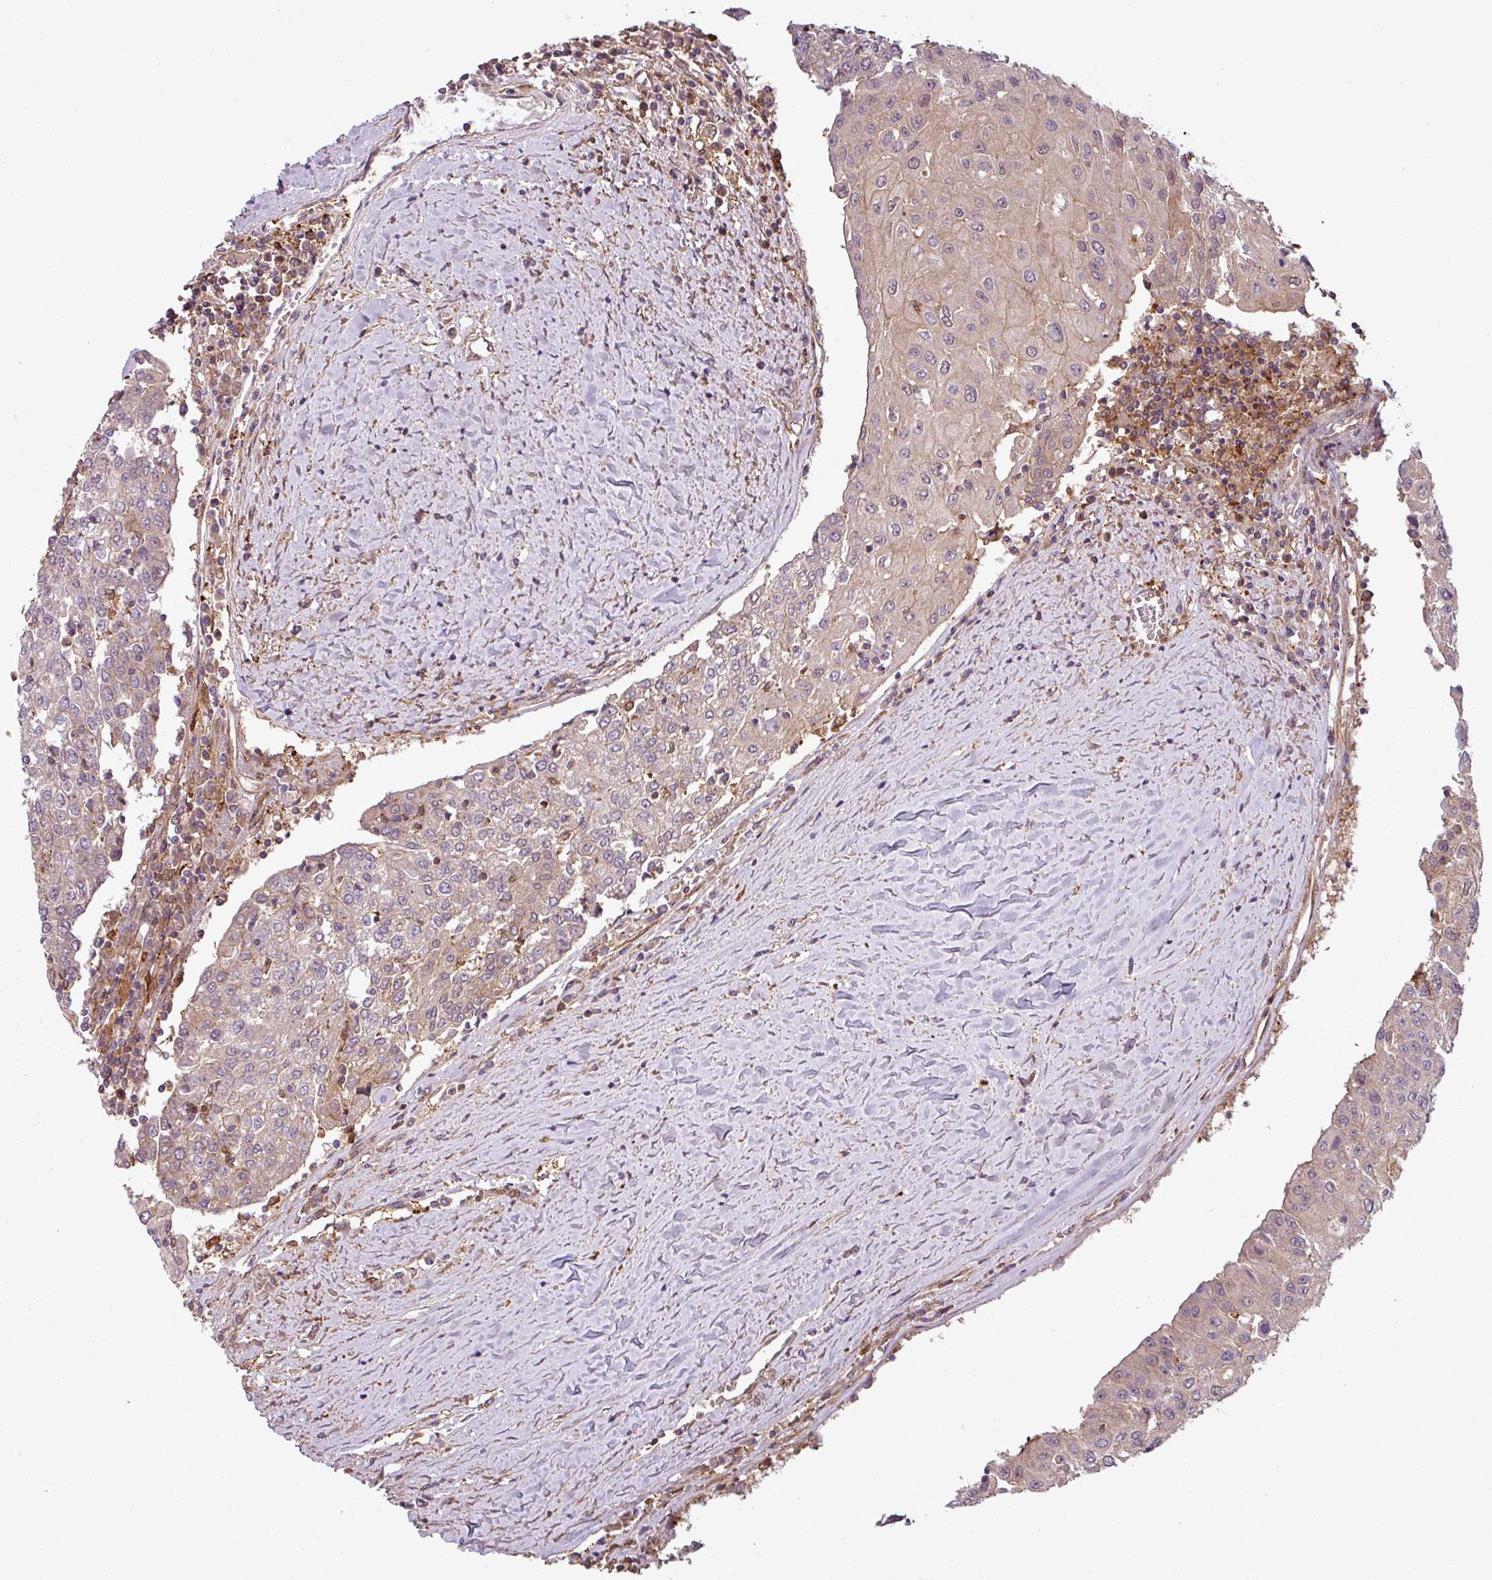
{"staining": {"intensity": "weak", "quantity": "<25%", "location": "cytoplasmic/membranous"}, "tissue": "urothelial cancer", "cell_type": "Tumor cells", "image_type": "cancer", "snomed": [{"axis": "morphology", "description": "Urothelial carcinoma, High grade"}, {"axis": "topography", "description": "Urinary bladder"}], "caption": "This is a image of IHC staining of urothelial cancer, which shows no positivity in tumor cells.", "gene": "SH3BGRL", "patient": {"sex": "female", "age": 85}}